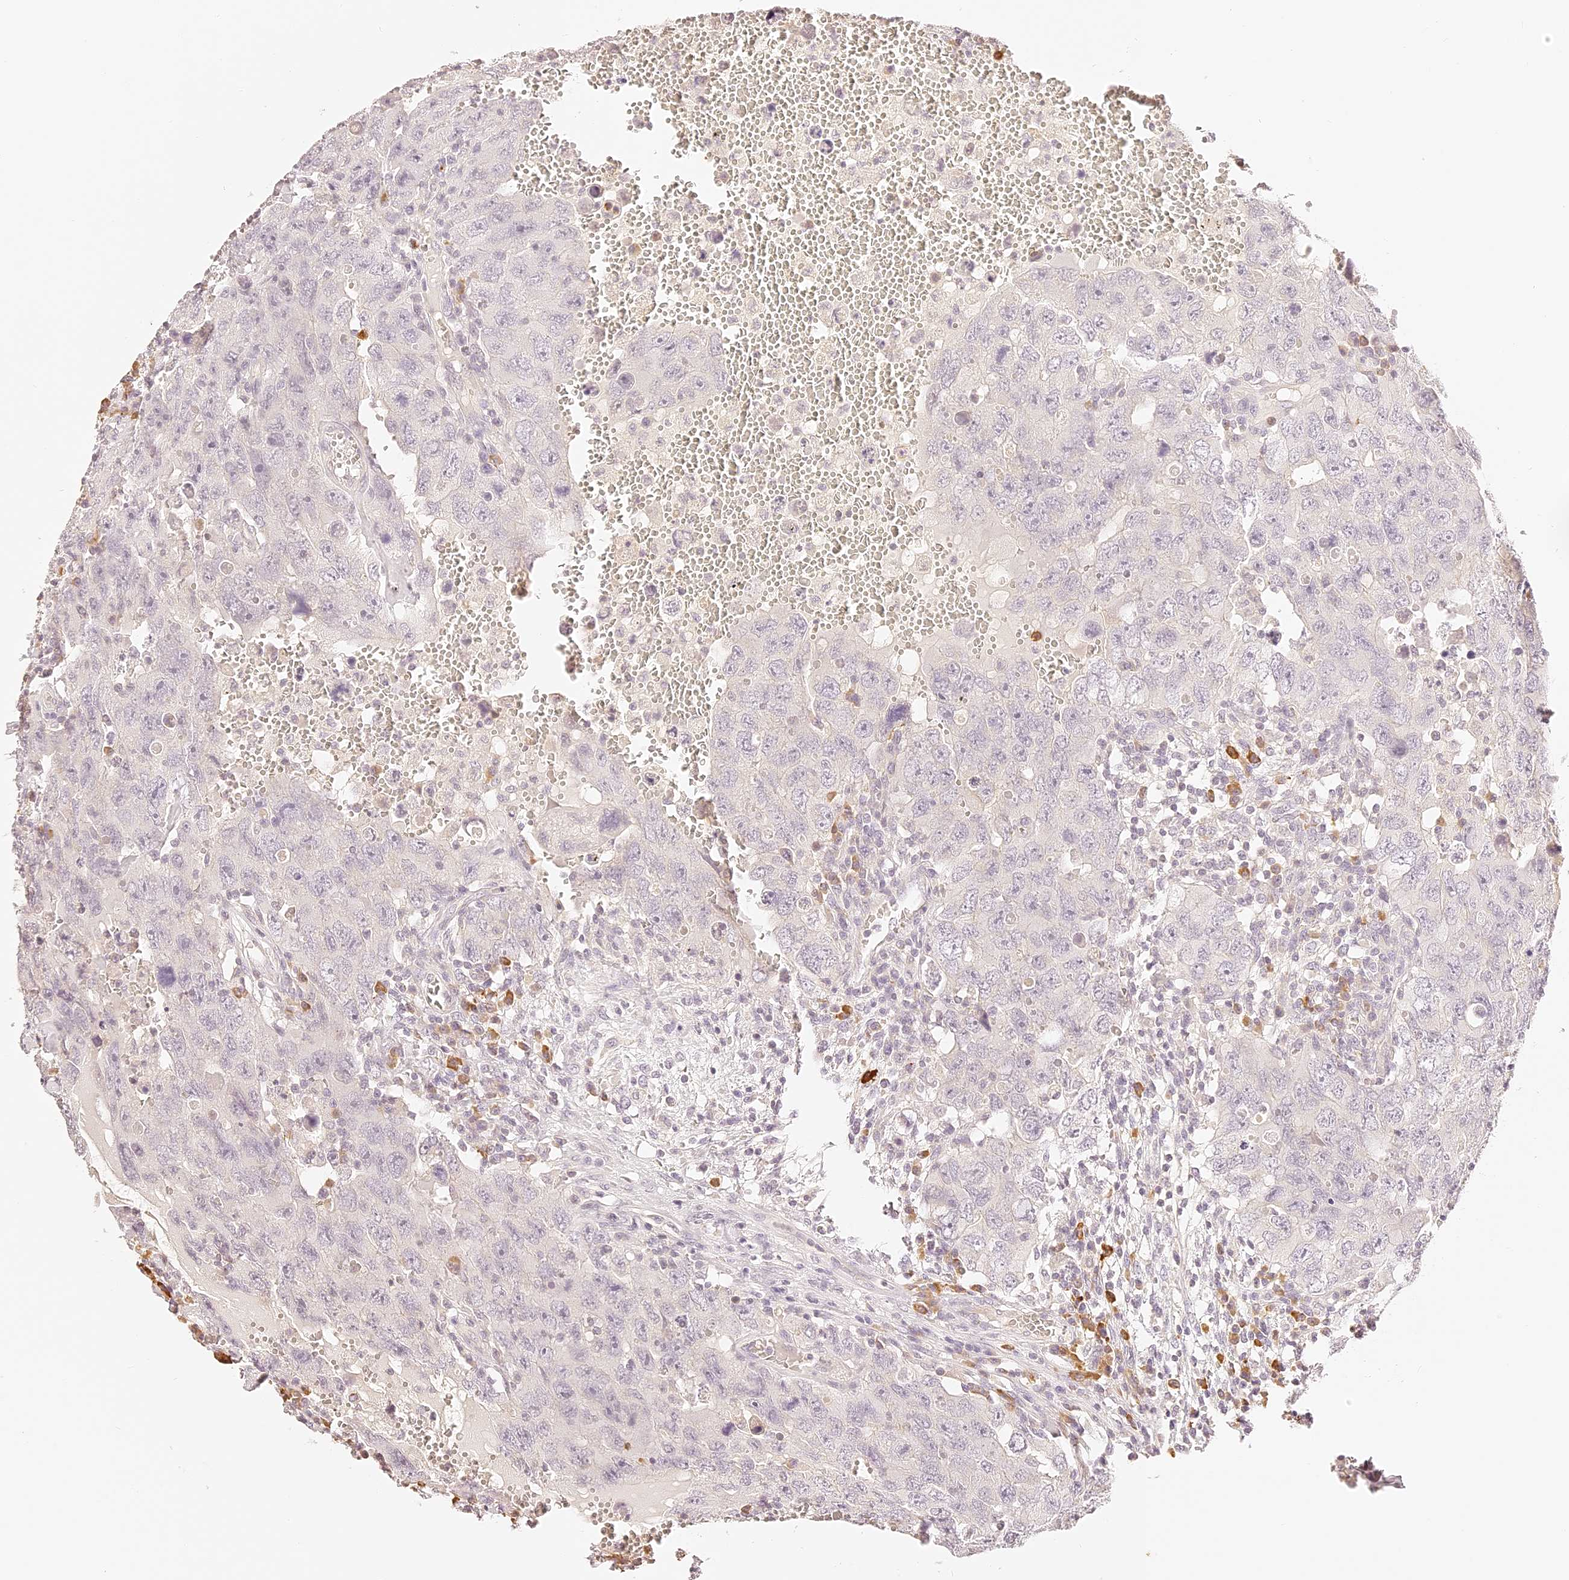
{"staining": {"intensity": "negative", "quantity": "none", "location": "none"}, "tissue": "testis cancer", "cell_type": "Tumor cells", "image_type": "cancer", "snomed": [{"axis": "morphology", "description": "Carcinoma, Embryonal, NOS"}, {"axis": "topography", "description": "Testis"}], "caption": "Testis cancer was stained to show a protein in brown. There is no significant positivity in tumor cells.", "gene": "TRIM45", "patient": {"sex": "male", "age": 26}}